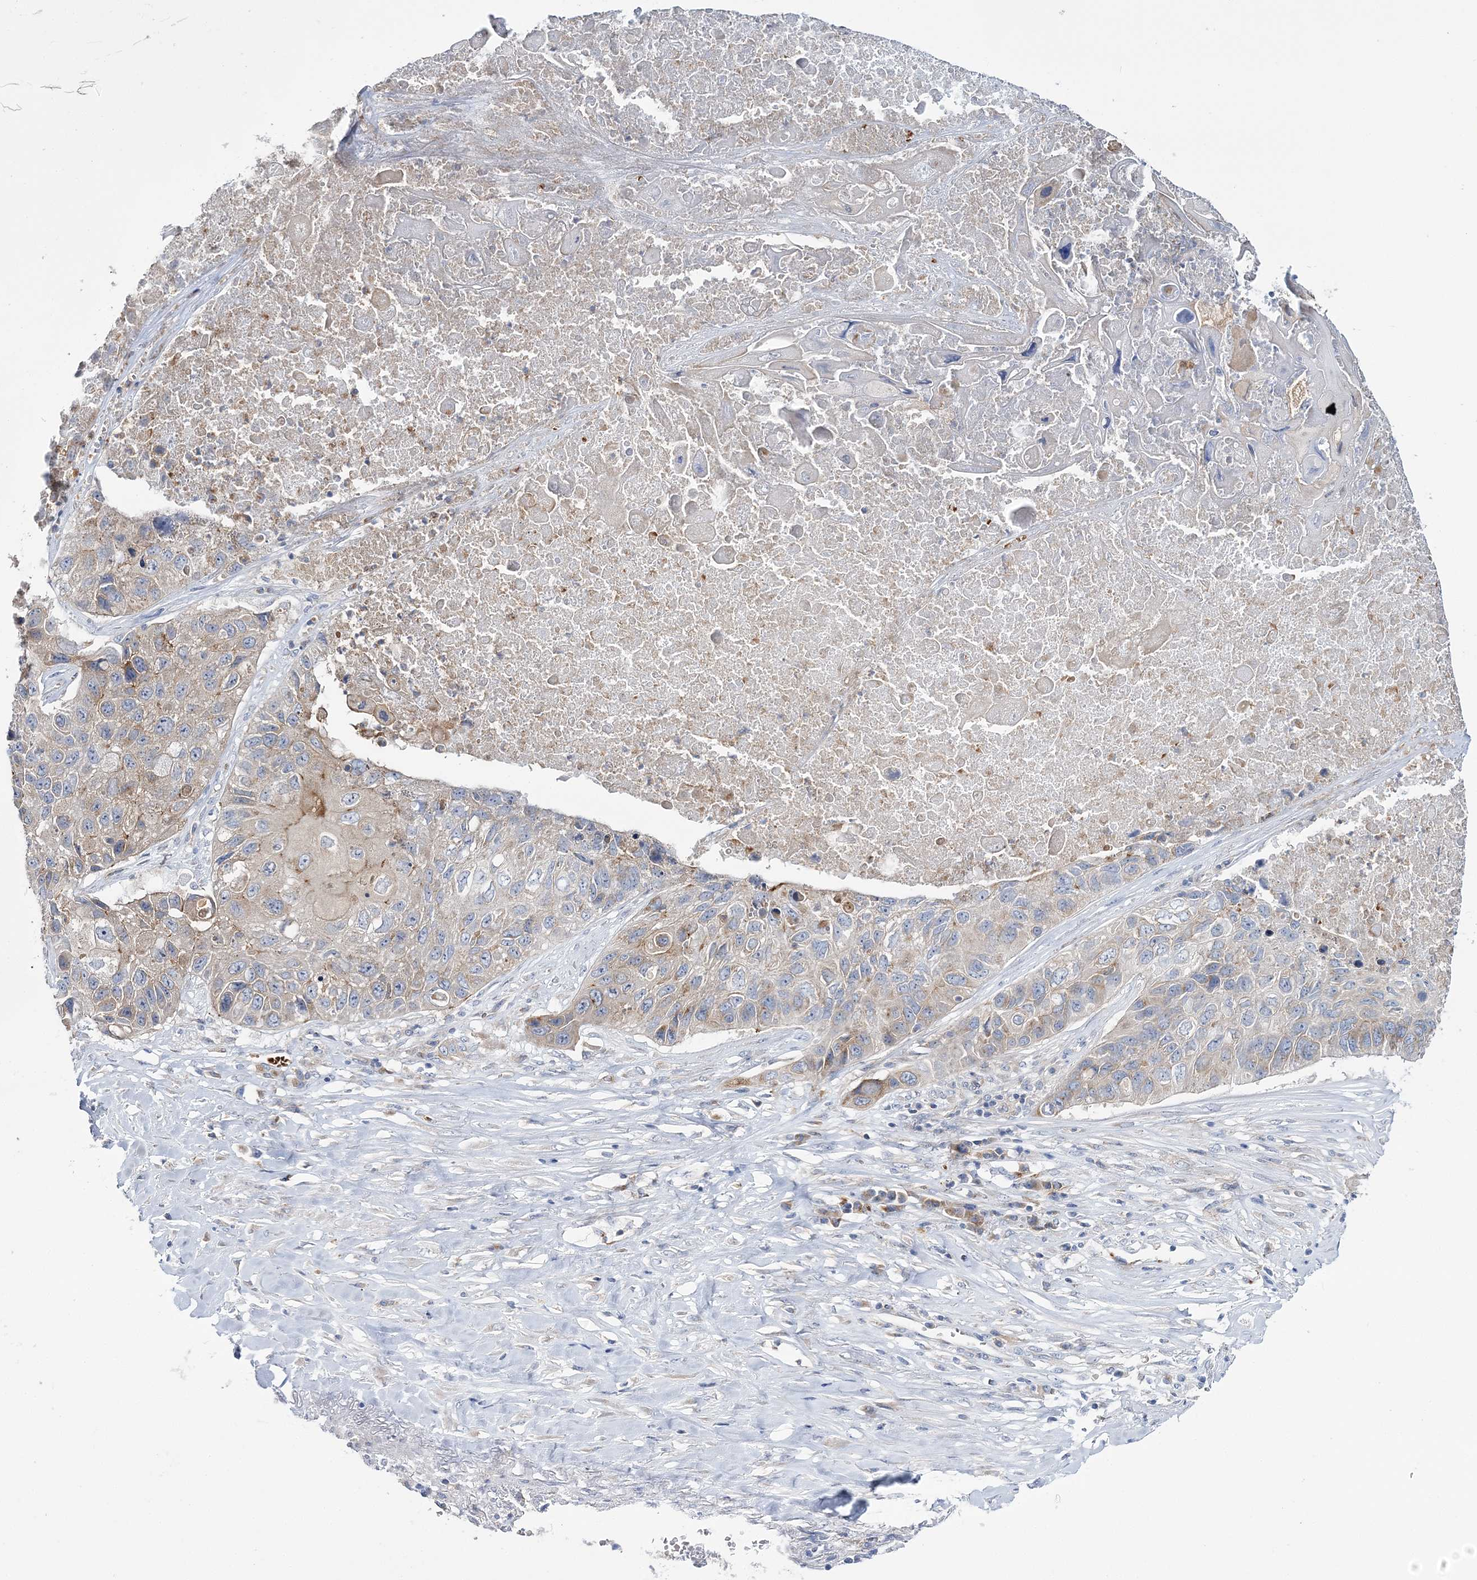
{"staining": {"intensity": "weak", "quantity": ">75%", "location": "cytoplasmic/membranous"}, "tissue": "lung cancer", "cell_type": "Tumor cells", "image_type": "cancer", "snomed": [{"axis": "morphology", "description": "Squamous cell carcinoma, NOS"}, {"axis": "topography", "description": "Lung"}], "caption": "Immunohistochemistry (IHC) of lung cancer (squamous cell carcinoma) displays low levels of weak cytoplasmic/membranous staining in approximately >75% of tumor cells.", "gene": "ATP11B", "patient": {"sex": "male", "age": 61}}